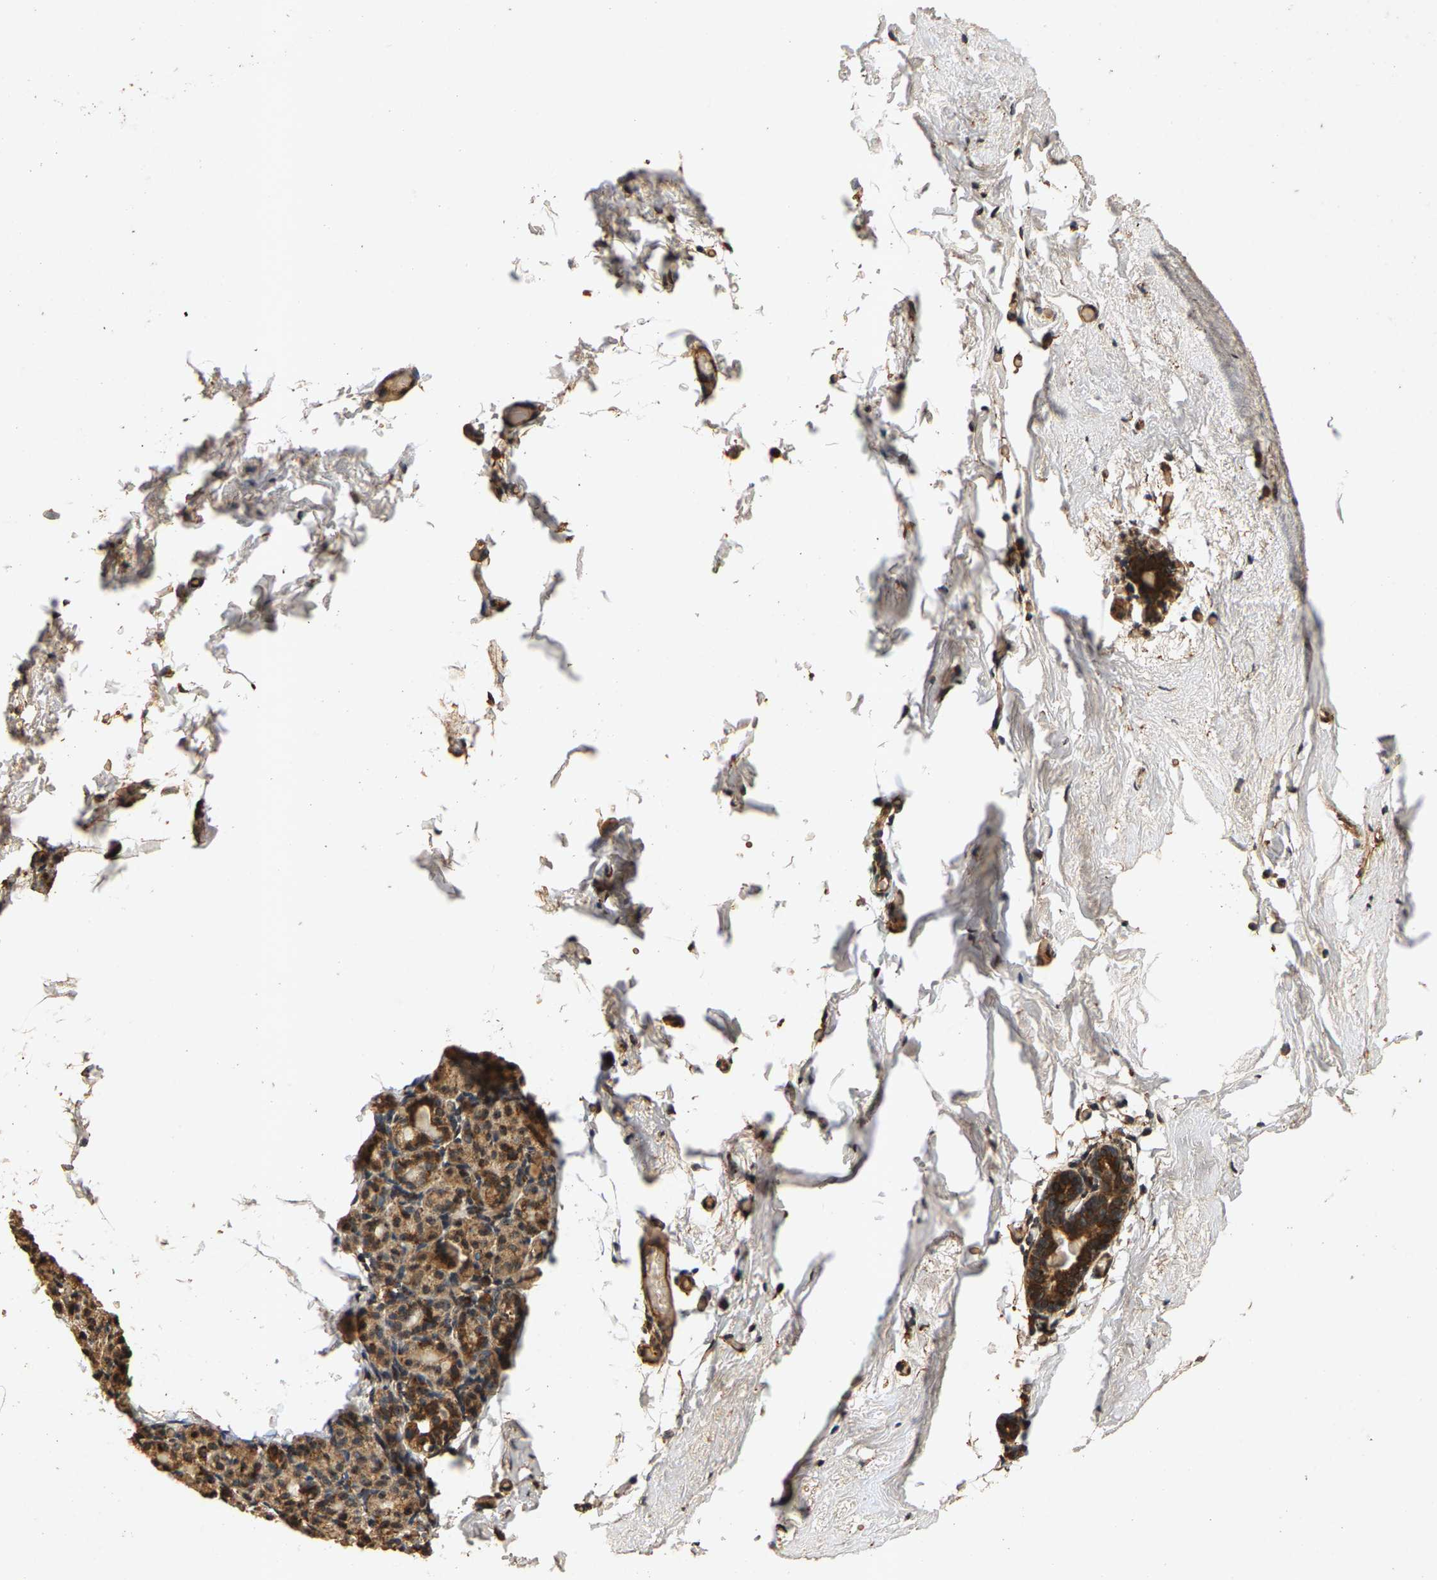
{"staining": {"intensity": "moderate", "quantity": ">75%", "location": "cytoplasmic/membranous"}, "tissue": "breast", "cell_type": "Adipocytes", "image_type": "normal", "snomed": [{"axis": "morphology", "description": "Normal tissue, NOS"}, {"axis": "topography", "description": "Breast"}], "caption": "Moderate cytoplasmic/membranous protein expression is seen in approximately >75% of adipocytes in breast. (DAB (3,3'-diaminobenzidine) = brown stain, brightfield microscopy at high magnification).", "gene": "CIDEC", "patient": {"sex": "female", "age": 62}}